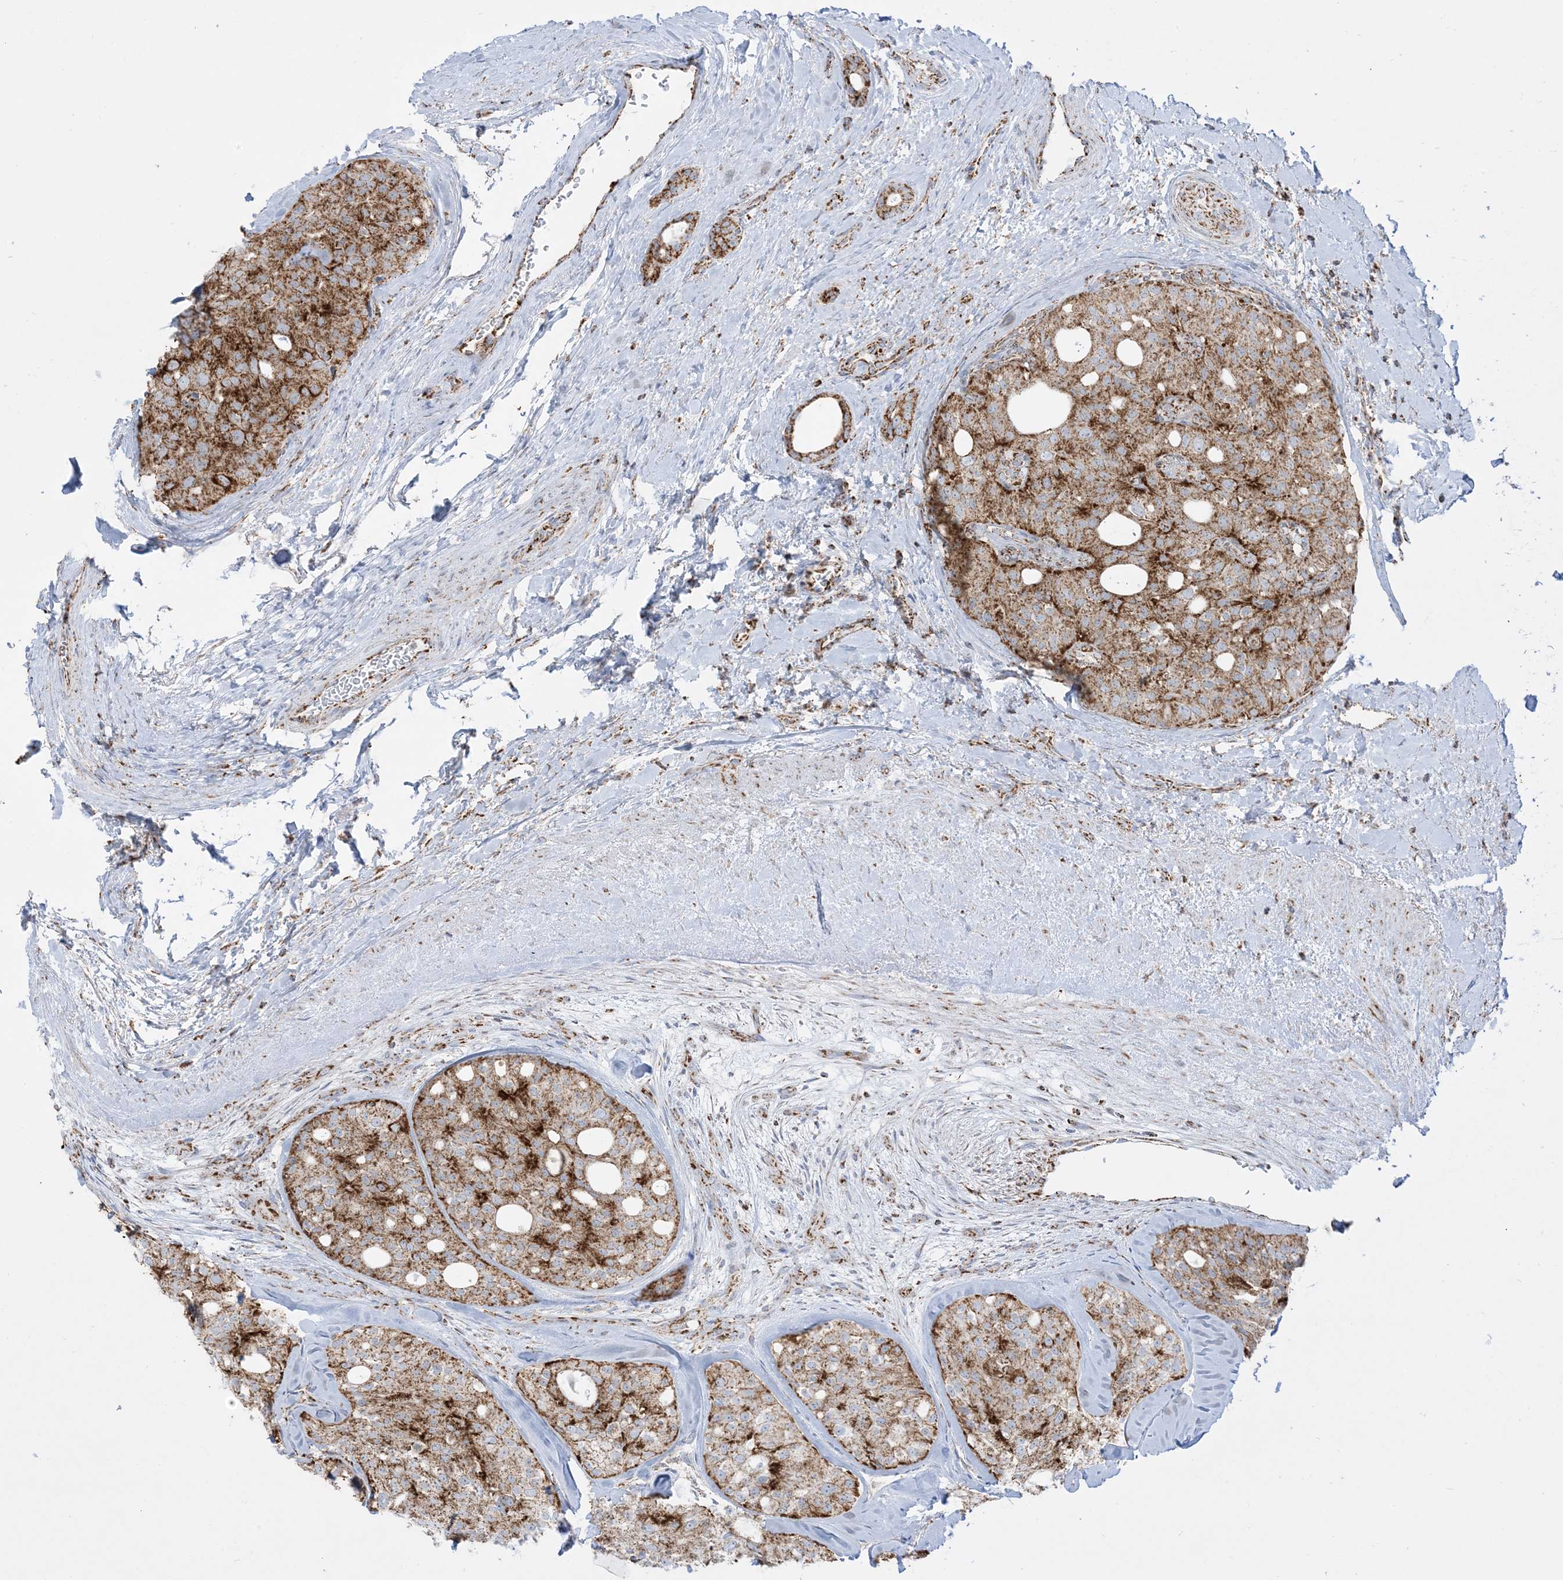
{"staining": {"intensity": "strong", "quantity": ">75%", "location": "cytoplasmic/membranous"}, "tissue": "thyroid cancer", "cell_type": "Tumor cells", "image_type": "cancer", "snomed": [{"axis": "morphology", "description": "Follicular adenoma carcinoma, NOS"}, {"axis": "topography", "description": "Thyroid gland"}], "caption": "There is high levels of strong cytoplasmic/membranous staining in tumor cells of thyroid follicular adenoma carcinoma, as demonstrated by immunohistochemical staining (brown color).", "gene": "MRPS36", "patient": {"sex": "male", "age": 75}}